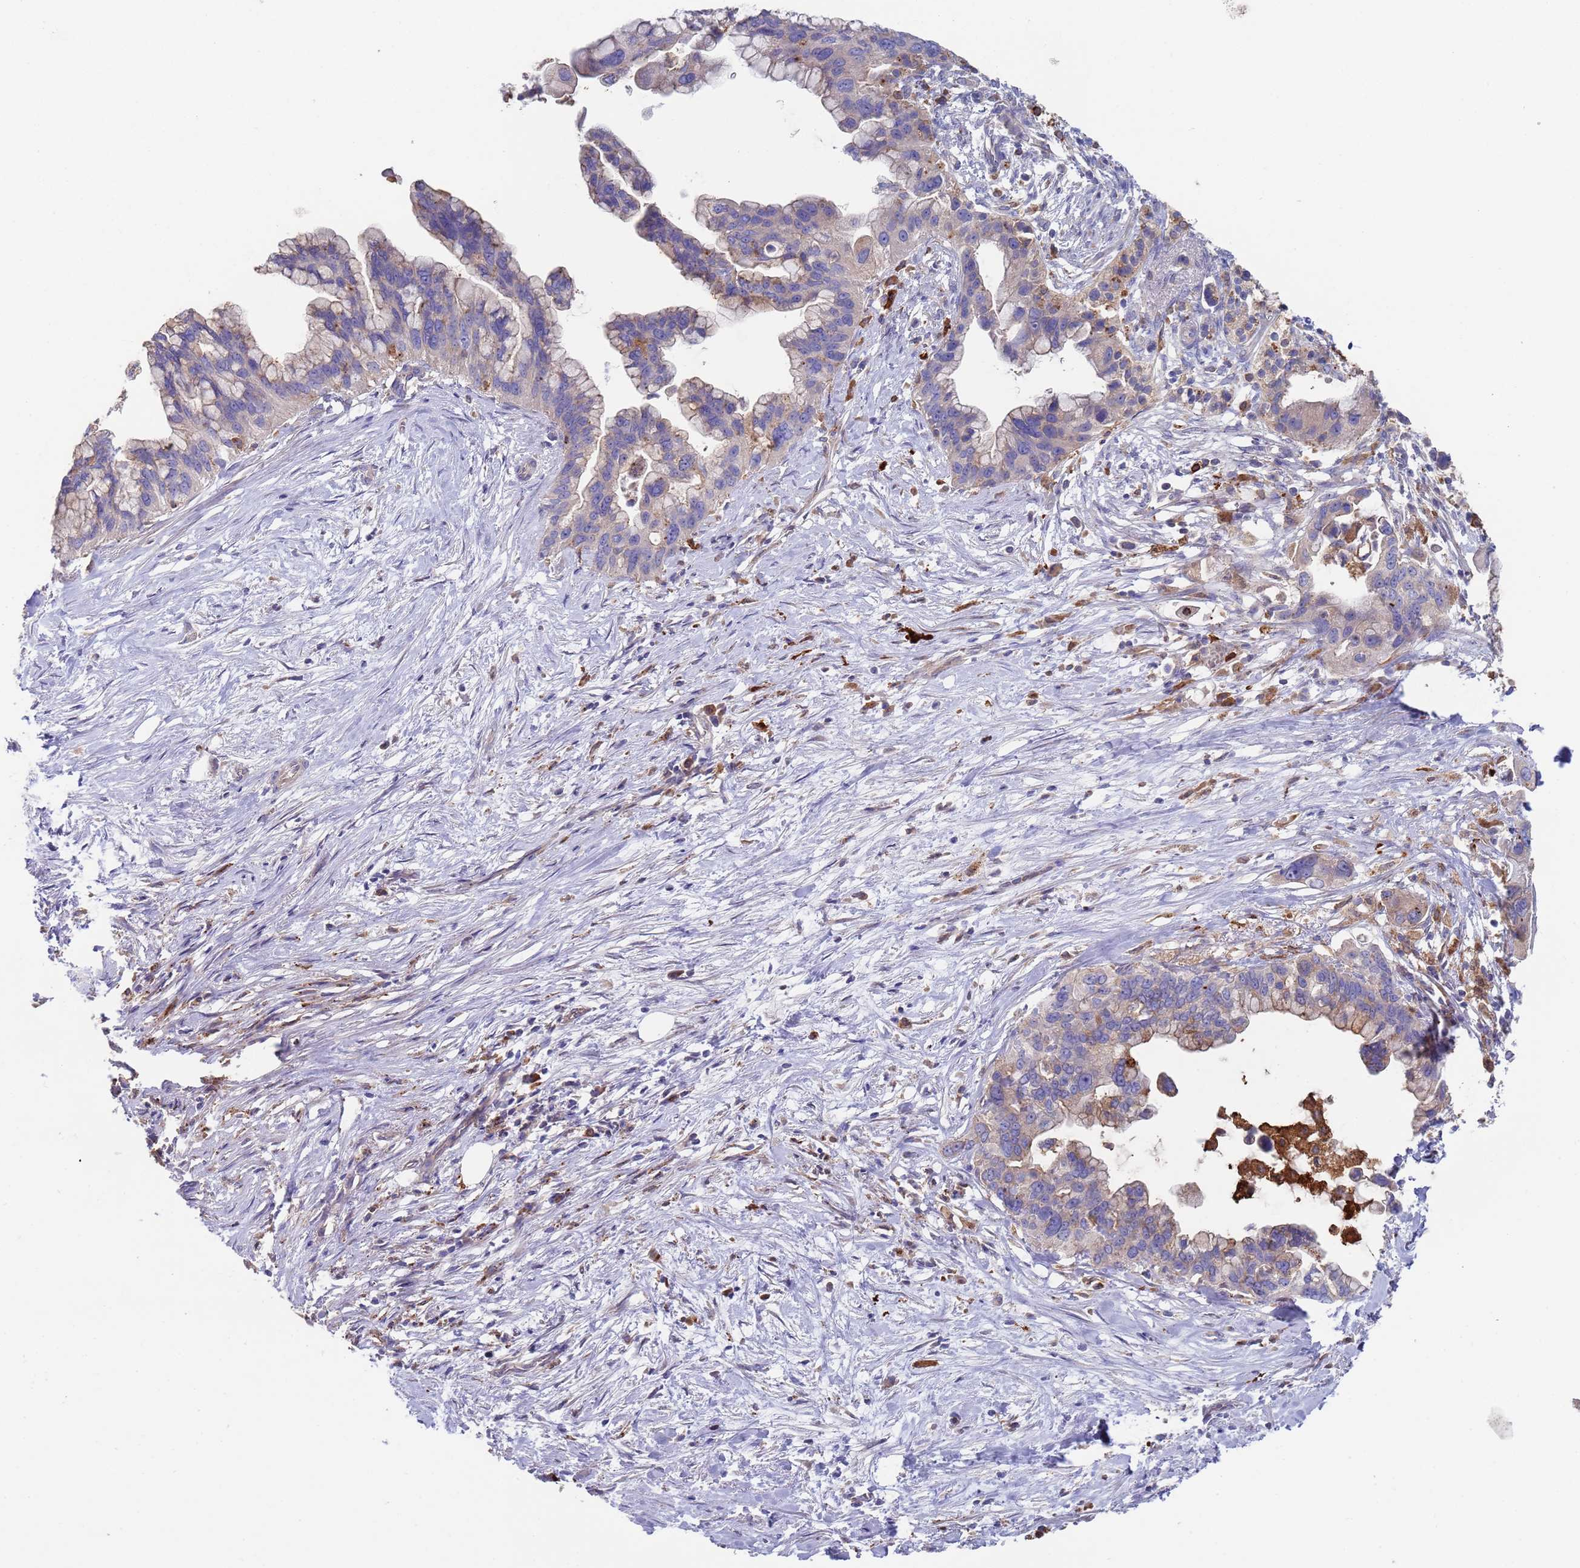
{"staining": {"intensity": "negative", "quantity": "none", "location": "none"}, "tissue": "pancreatic cancer", "cell_type": "Tumor cells", "image_type": "cancer", "snomed": [{"axis": "morphology", "description": "Adenocarcinoma, NOS"}, {"axis": "topography", "description": "Pancreas"}], "caption": "Immunohistochemistry photomicrograph of neoplastic tissue: adenocarcinoma (pancreatic) stained with DAB (3,3'-diaminobenzidine) exhibits no significant protein expression in tumor cells. The staining is performed using DAB brown chromogen with nuclei counter-stained in using hematoxylin.", "gene": "MALRD1", "patient": {"sex": "female", "age": 83}}